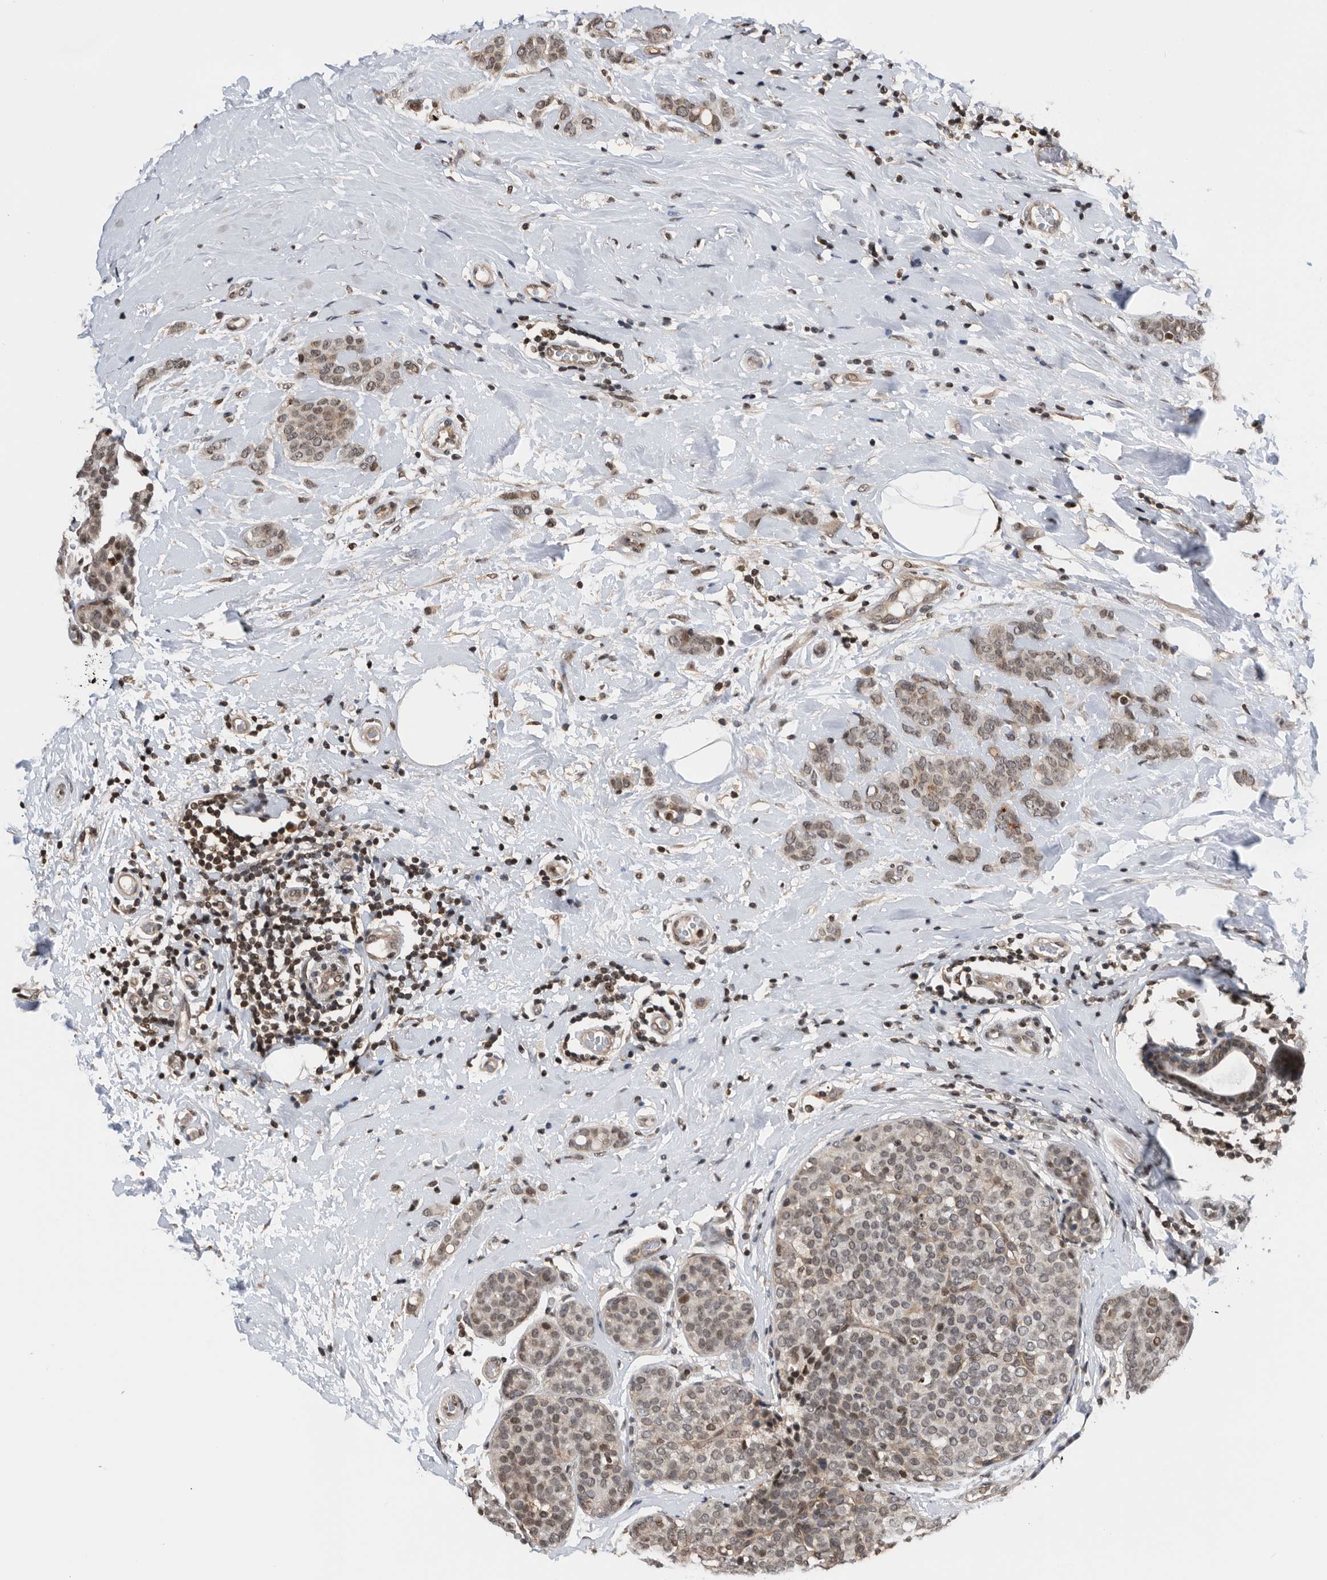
{"staining": {"intensity": "weak", "quantity": ">75%", "location": "nuclear"}, "tissue": "breast cancer", "cell_type": "Tumor cells", "image_type": "cancer", "snomed": [{"axis": "morphology", "description": "Lobular carcinoma, in situ"}, {"axis": "morphology", "description": "Lobular carcinoma"}, {"axis": "topography", "description": "Breast"}], "caption": "Protein positivity by immunohistochemistry reveals weak nuclear staining in about >75% of tumor cells in breast cancer. Nuclei are stained in blue.", "gene": "SNRNP48", "patient": {"sex": "female", "age": 41}}